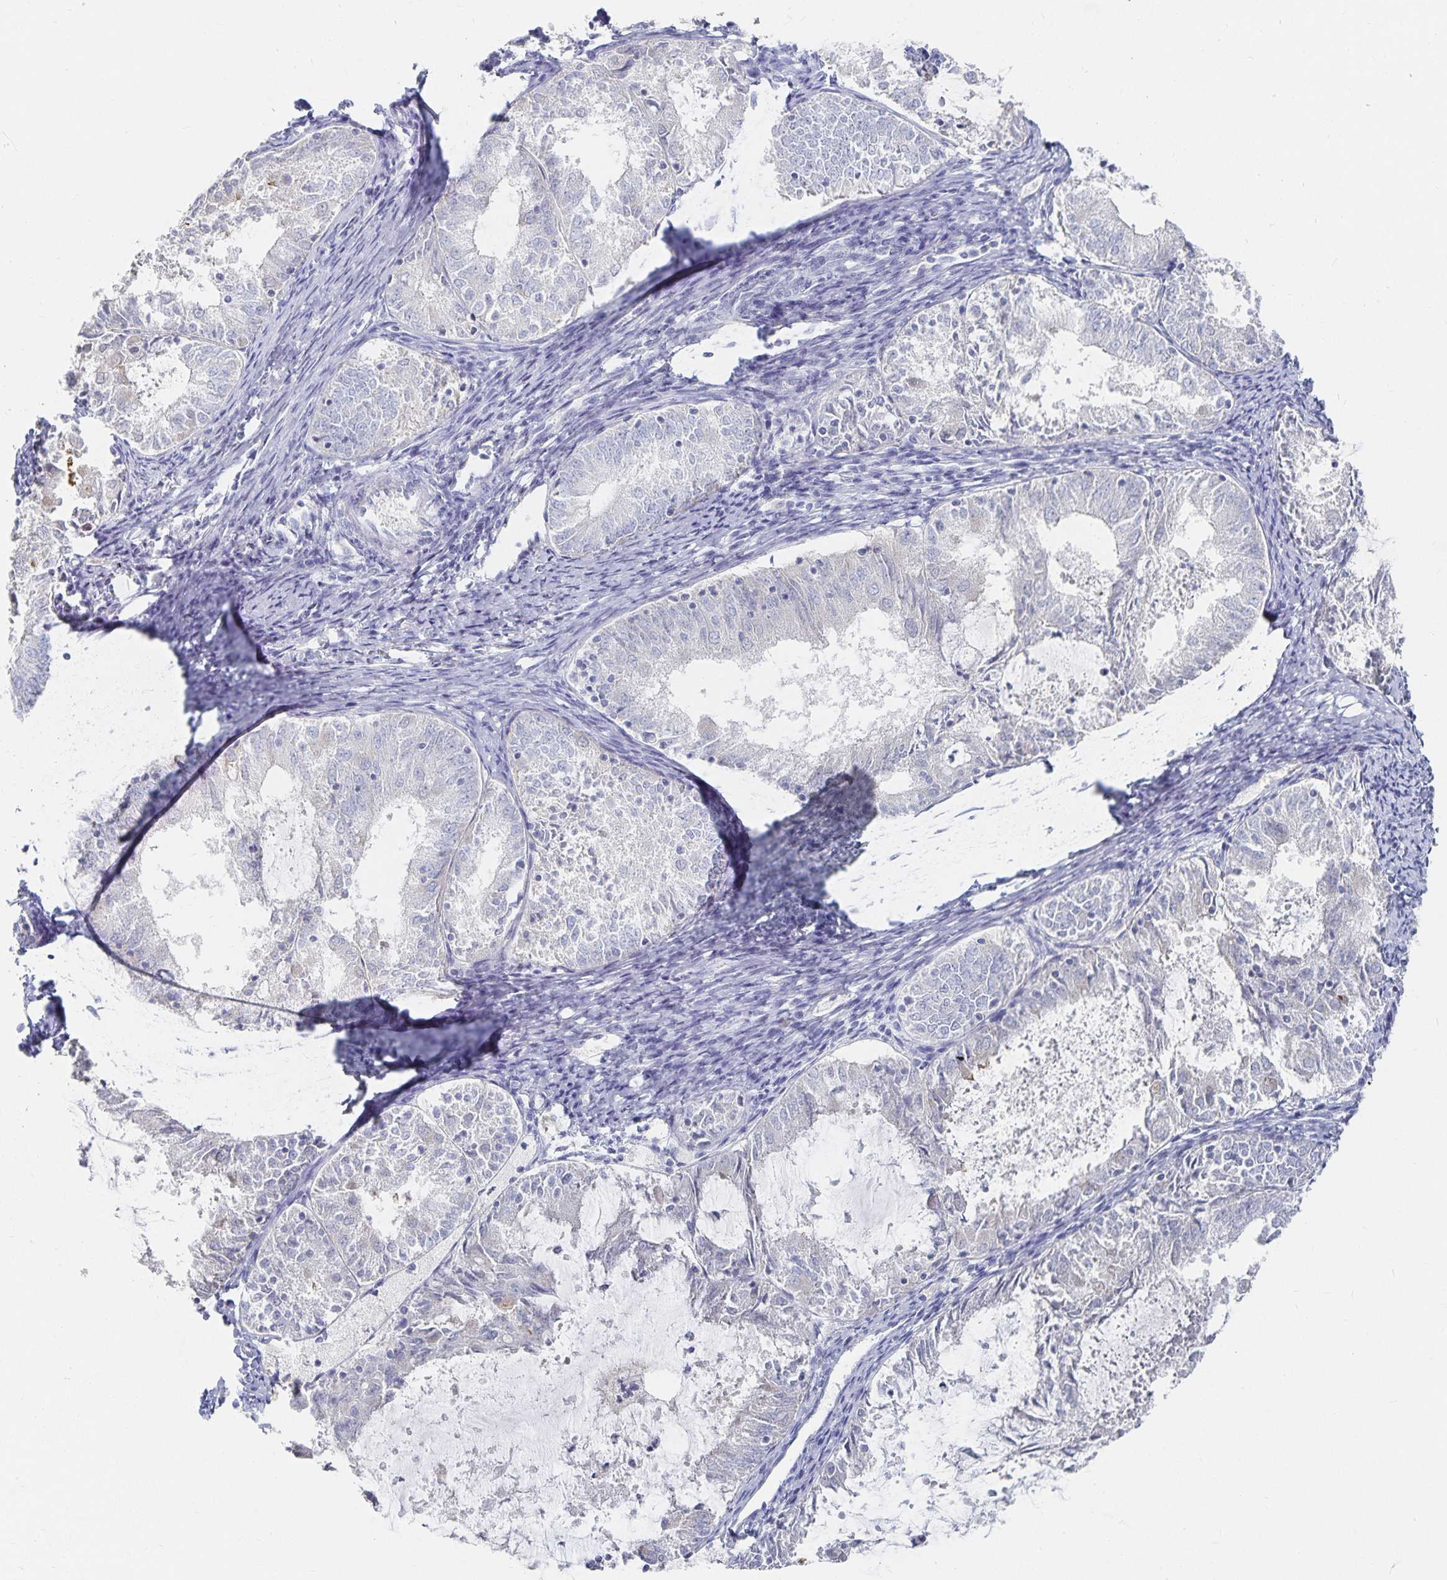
{"staining": {"intensity": "negative", "quantity": "none", "location": "none"}, "tissue": "endometrial cancer", "cell_type": "Tumor cells", "image_type": "cancer", "snomed": [{"axis": "morphology", "description": "Adenocarcinoma, NOS"}, {"axis": "topography", "description": "Endometrium"}], "caption": "Immunohistochemical staining of adenocarcinoma (endometrial) exhibits no significant staining in tumor cells. Nuclei are stained in blue.", "gene": "DNAH9", "patient": {"sex": "female", "age": 57}}